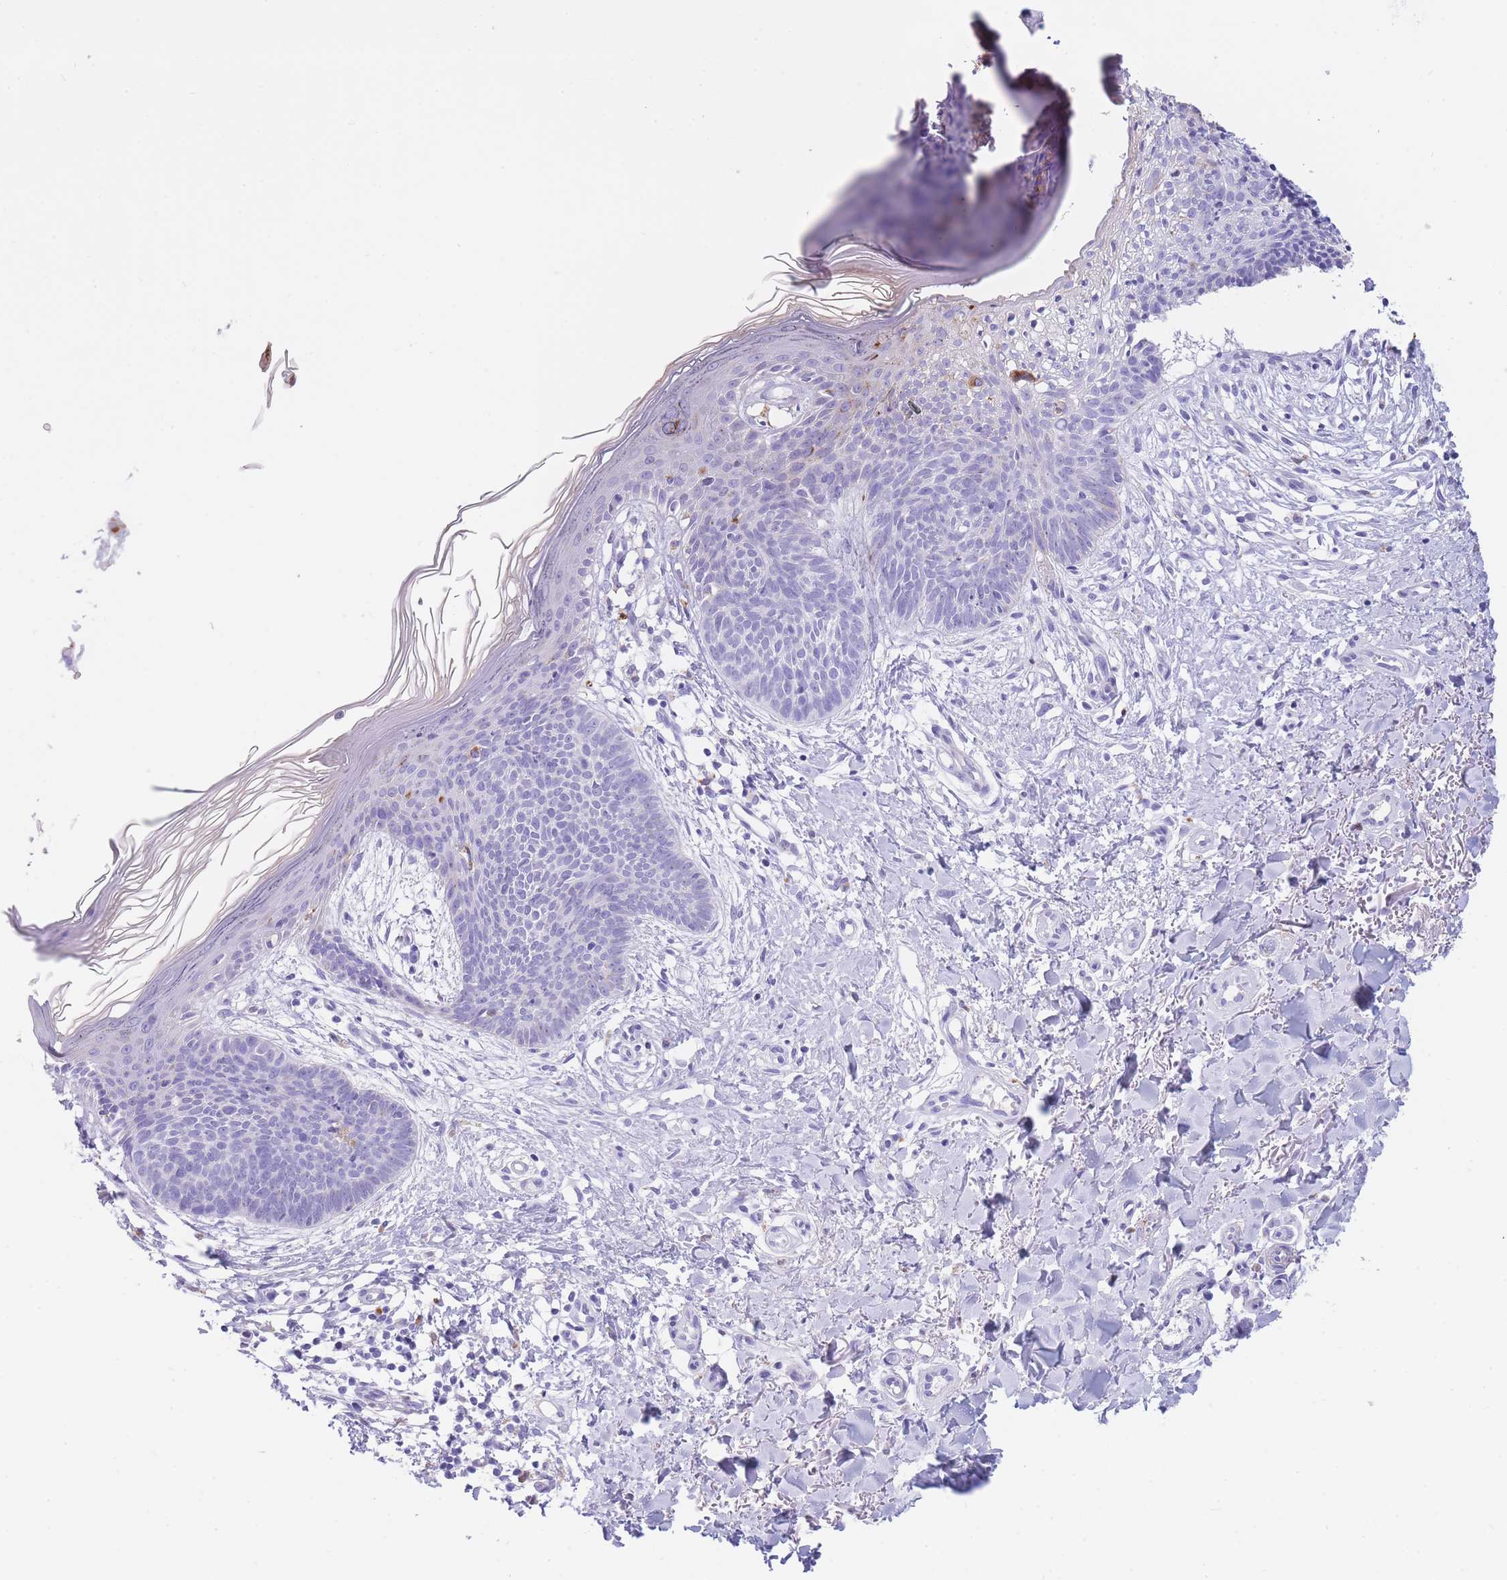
{"staining": {"intensity": "negative", "quantity": "none", "location": "none"}, "tissue": "skin cancer", "cell_type": "Tumor cells", "image_type": "cancer", "snomed": [{"axis": "morphology", "description": "Basal cell carcinoma"}, {"axis": "topography", "description": "Skin"}], "caption": "The image exhibits no staining of tumor cells in skin basal cell carcinoma.", "gene": "PLBD1", "patient": {"sex": "male", "age": 78}}